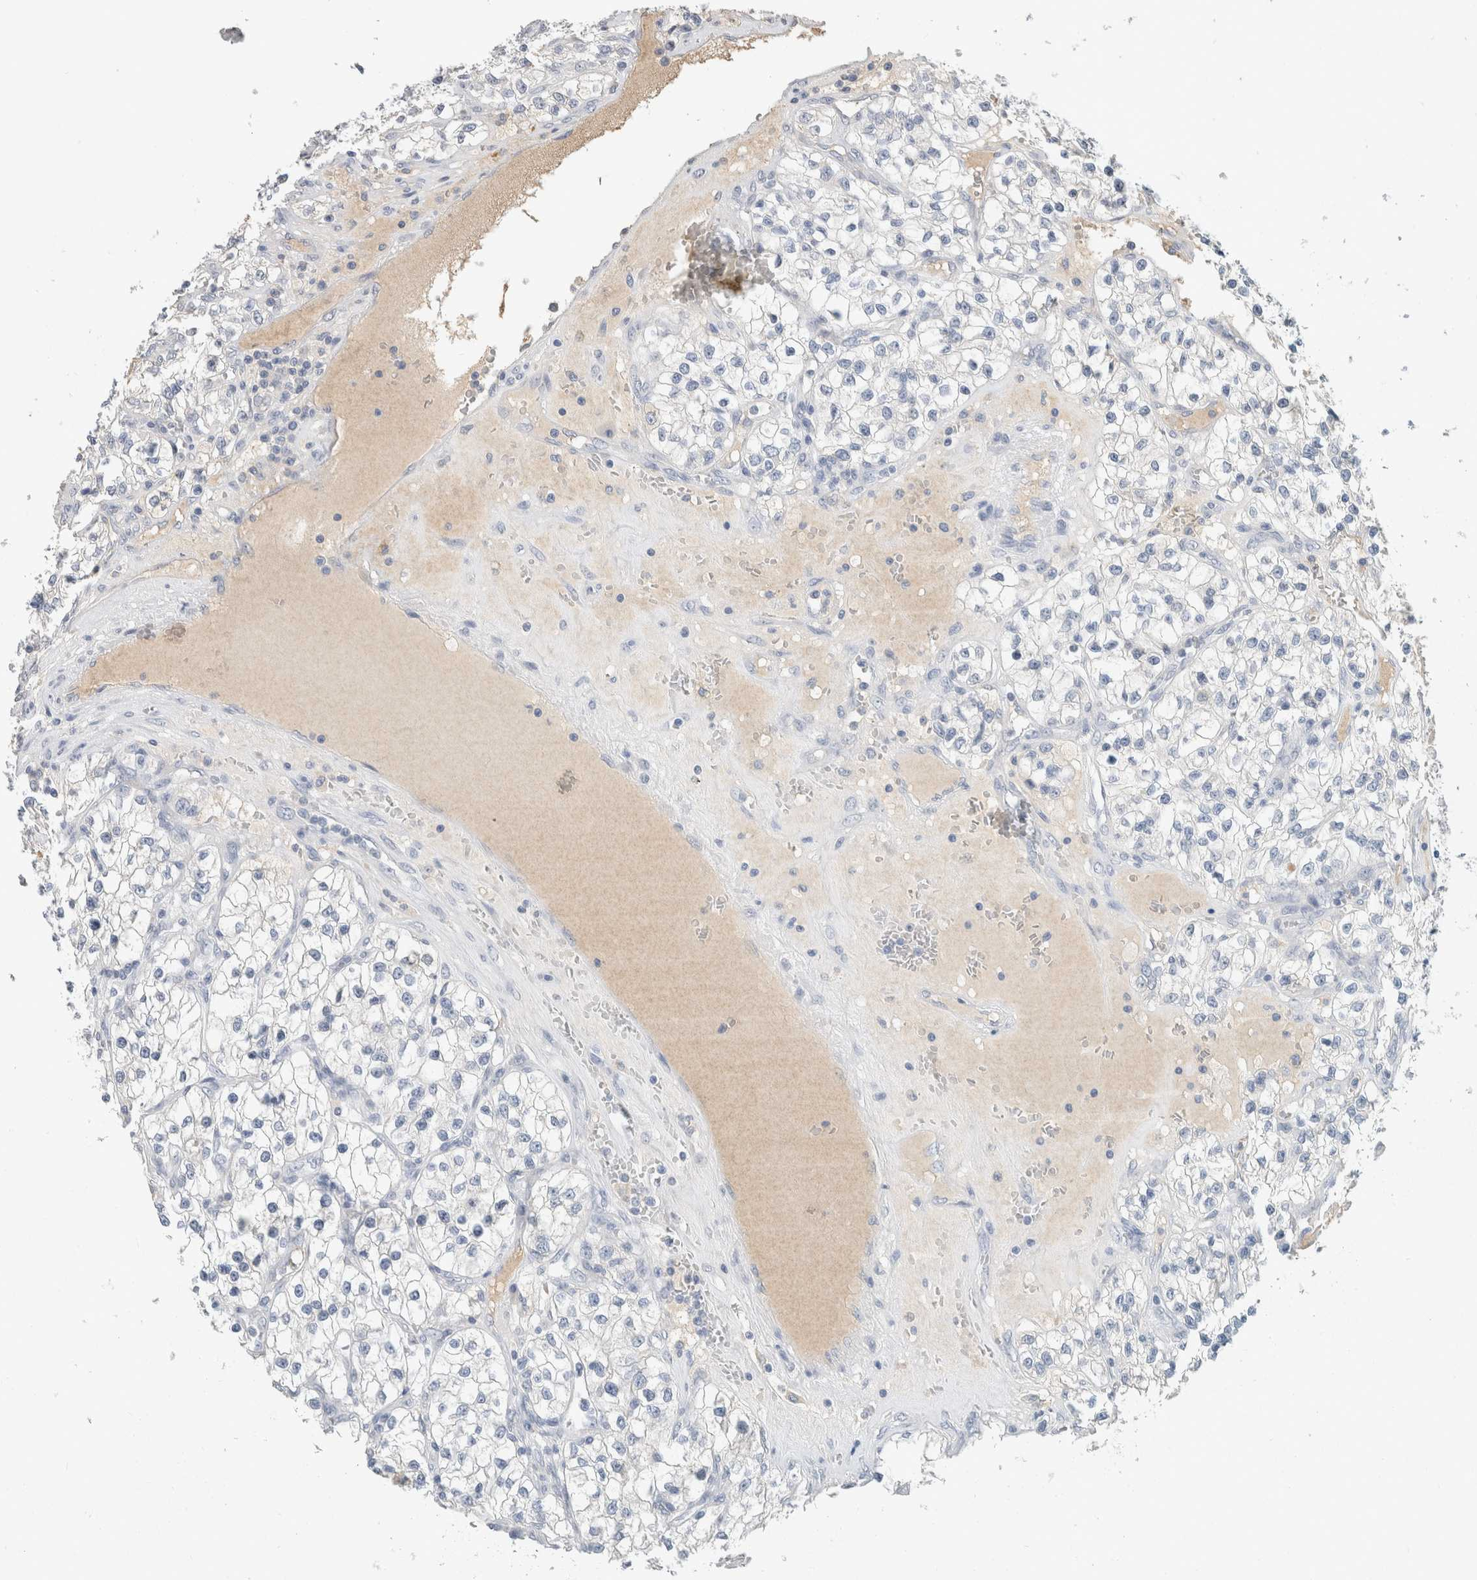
{"staining": {"intensity": "negative", "quantity": "none", "location": "none"}, "tissue": "renal cancer", "cell_type": "Tumor cells", "image_type": "cancer", "snomed": [{"axis": "morphology", "description": "Adenocarcinoma, NOS"}, {"axis": "topography", "description": "Kidney"}], "caption": "The micrograph exhibits no staining of tumor cells in renal adenocarcinoma.", "gene": "SCGB1A1", "patient": {"sex": "female", "age": 57}}